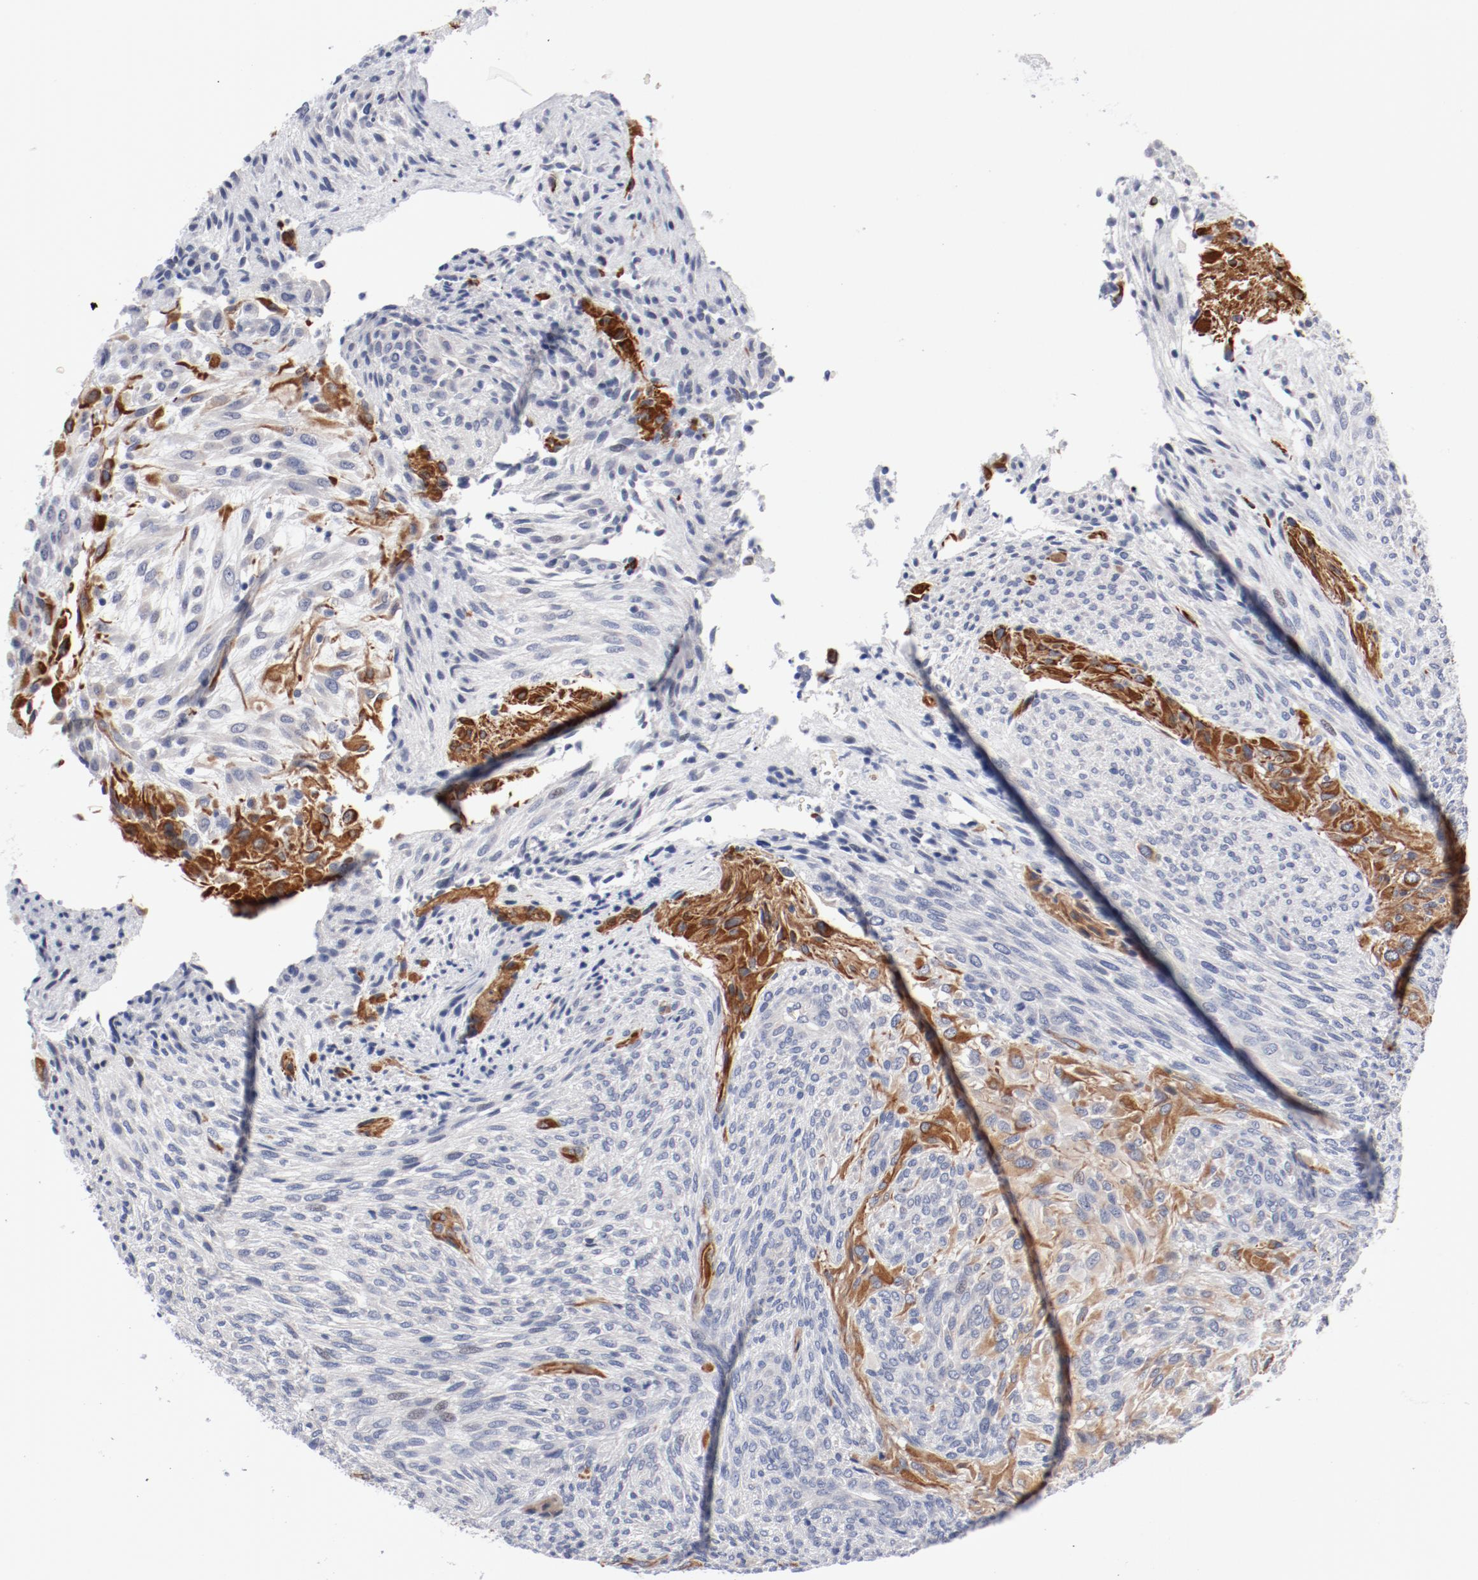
{"staining": {"intensity": "moderate", "quantity": "<25%", "location": "cytoplasmic/membranous"}, "tissue": "glioma", "cell_type": "Tumor cells", "image_type": "cancer", "snomed": [{"axis": "morphology", "description": "Glioma, malignant, High grade"}, {"axis": "topography", "description": "Cerebral cortex"}], "caption": "Protein staining displays moderate cytoplasmic/membranous positivity in about <25% of tumor cells in malignant glioma (high-grade). The staining was performed using DAB to visualize the protein expression in brown, while the nuclei were stained in blue with hematoxylin (Magnification: 20x).", "gene": "KCNK13", "patient": {"sex": "female", "age": 55}}